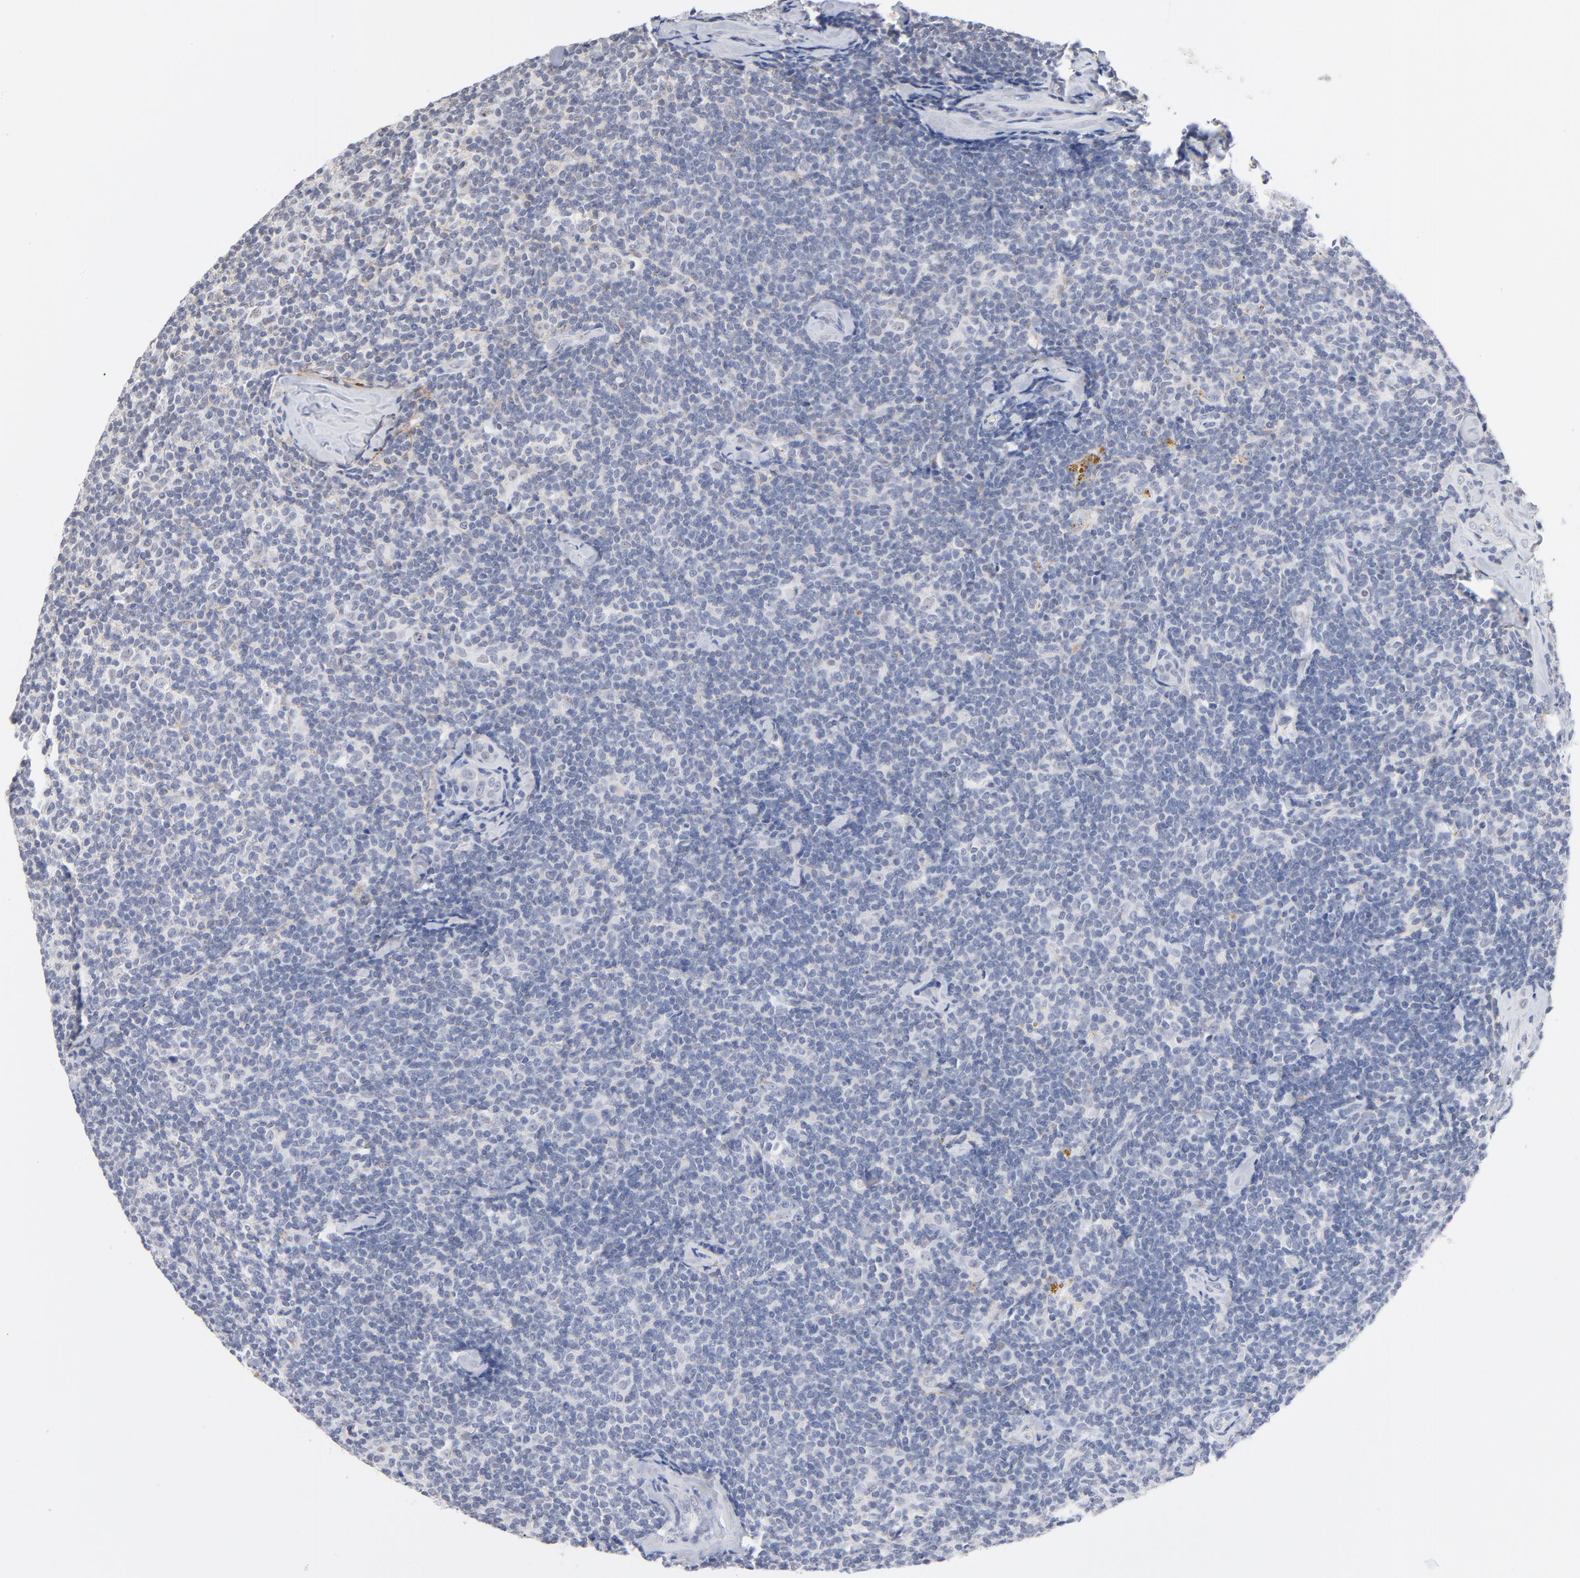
{"staining": {"intensity": "negative", "quantity": "none", "location": "none"}, "tissue": "lymphoma", "cell_type": "Tumor cells", "image_type": "cancer", "snomed": [{"axis": "morphology", "description": "Malignant lymphoma, non-Hodgkin's type, Low grade"}, {"axis": "topography", "description": "Lymph node"}], "caption": "High power microscopy image of an immunohistochemistry image of lymphoma, revealing no significant expression in tumor cells.", "gene": "LTBP2", "patient": {"sex": "female", "age": 56}}